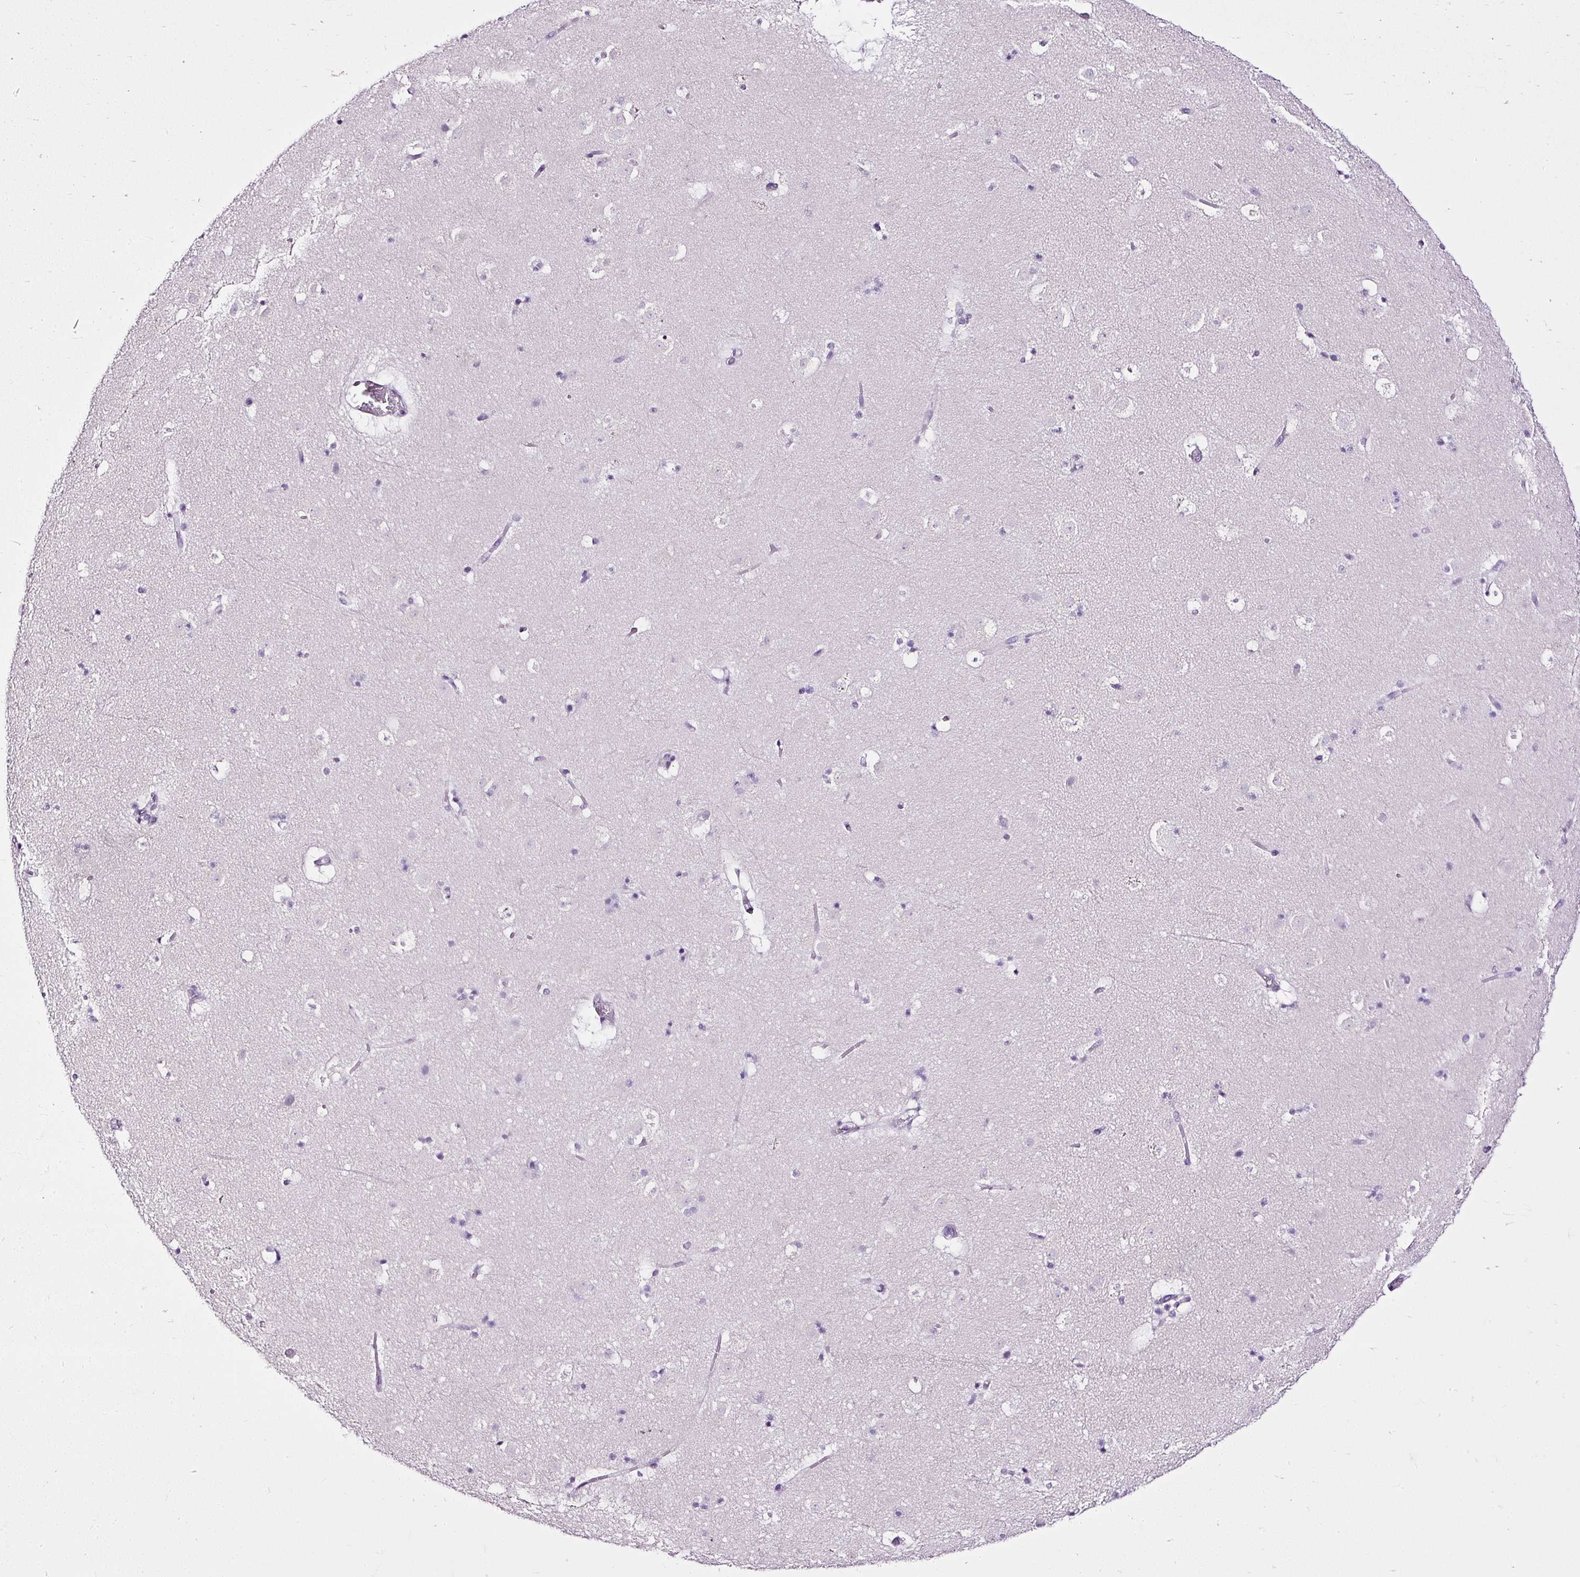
{"staining": {"intensity": "negative", "quantity": "none", "location": "none"}, "tissue": "caudate", "cell_type": "Glial cells", "image_type": "normal", "snomed": [{"axis": "morphology", "description": "Normal tissue, NOS"}, {"axis": "topography", "description": "Lateral ventricle wall"}], "caption": "DAB immunohistochemical staining of benign caudate displays no significant expression in glial cells. Brightfield microscopy of IHC stained with DAB (brown) and hematoxylin (blue), captured at high magnification.", "gene": "ATP2A1", "patient": {"sex": "male", "age": 37}}